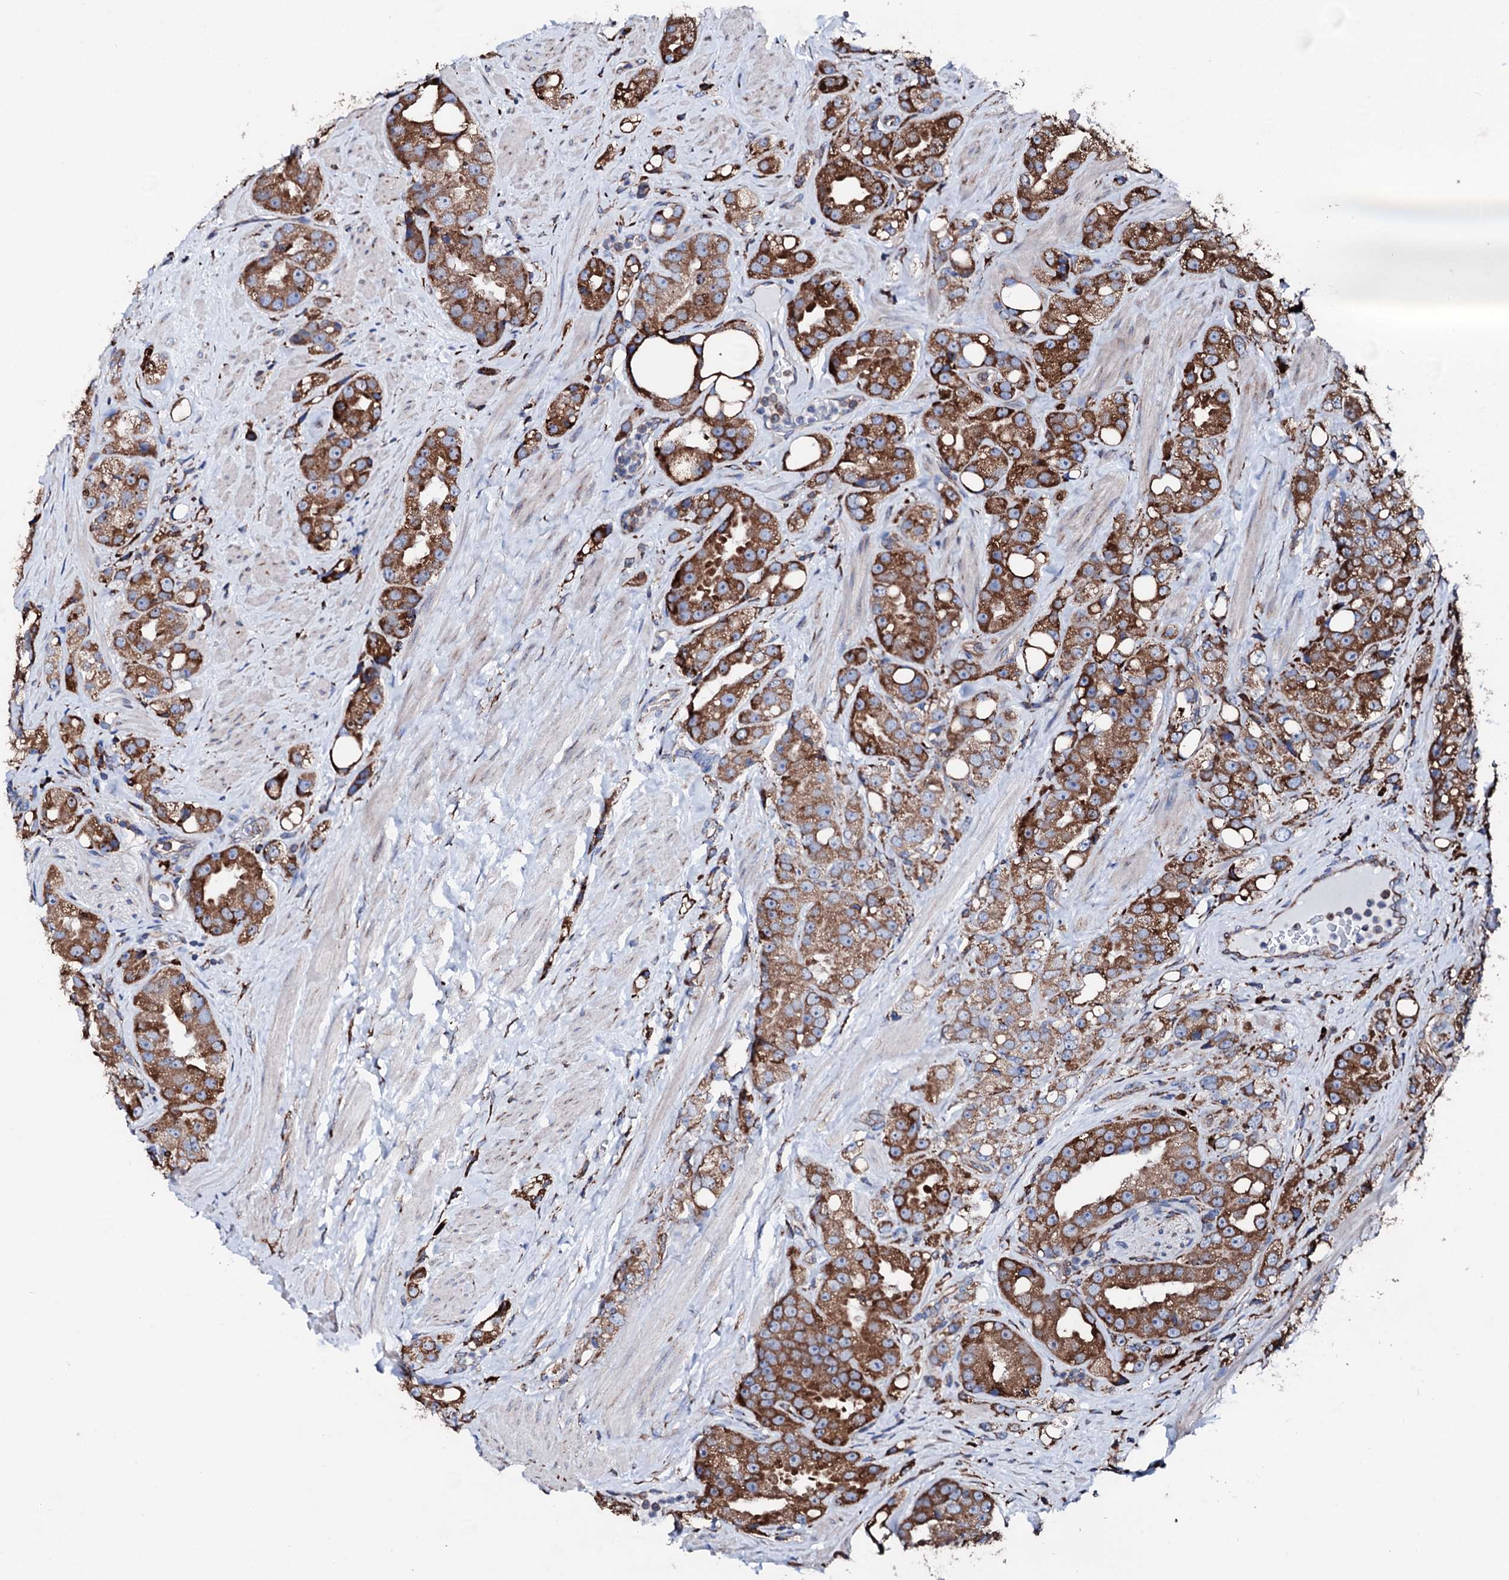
{"staining": {"intensity": "strong", "quantity": ">75%", "location": "cytoplasmic/membranous"}, "tissue": "prostate cancer", "cell_type": "Tumor cells", "image_type": "cancer", "snomed": [{"axis": "morphology", "description": "Adenocarcinoma, NOS"}, {"axis": "topography", "description": "Prostate"}], "caption": "DAB (3,3'-diaminobenzidine) immunohistochemical staining of human prostate adenocarcinoma demonstrates strong cytoplasmic/membranous protein positivity in approximately >75% of tumor cells. The protein is stained brown, and the nuclei are stained in blue (DAB (3,3'-diaminobenzidine) IHC with brightfield microscopy, high magnification).", "gene": "AMDHD1", "patient": {"sex": "male", "age": 79}}